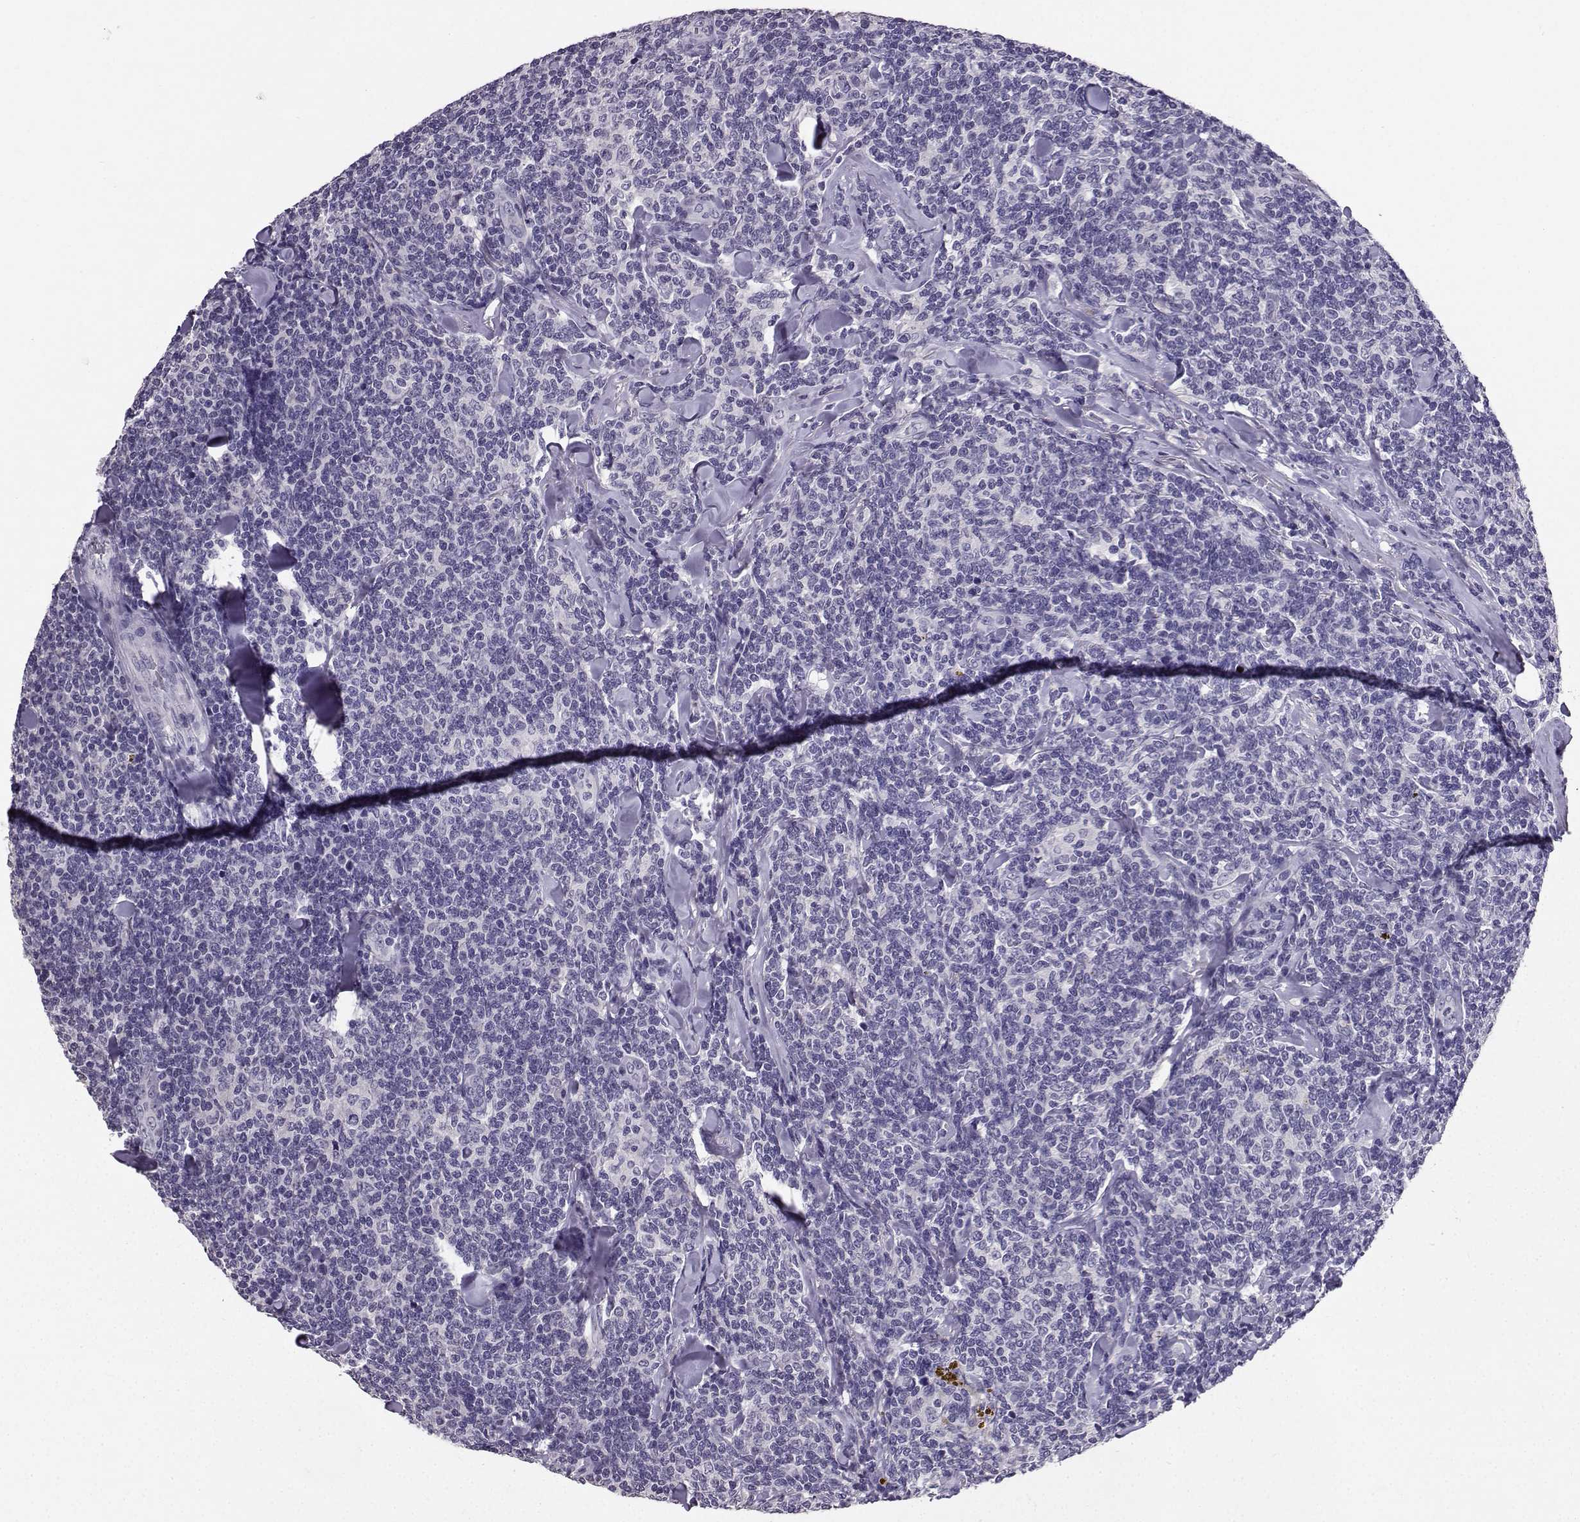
{"staining": {"intensity": "negative", "quantity": "none", "location": "none"}, "tissue": "lymphoma", "cell_type": "Tumor cells", "image_type": "cancer", "snomed": [{"axis": "morphology", "description": "Malignant lymphoma, non-Hodgkin's type, Low grade"}, {"axis": "topography", "description": "Lymph node"}], "caption": "There is no significant expression in tumor cells of lymphoma.", "gene": "SPAG11B", "patient": {"sex": "female", "age": 56}}